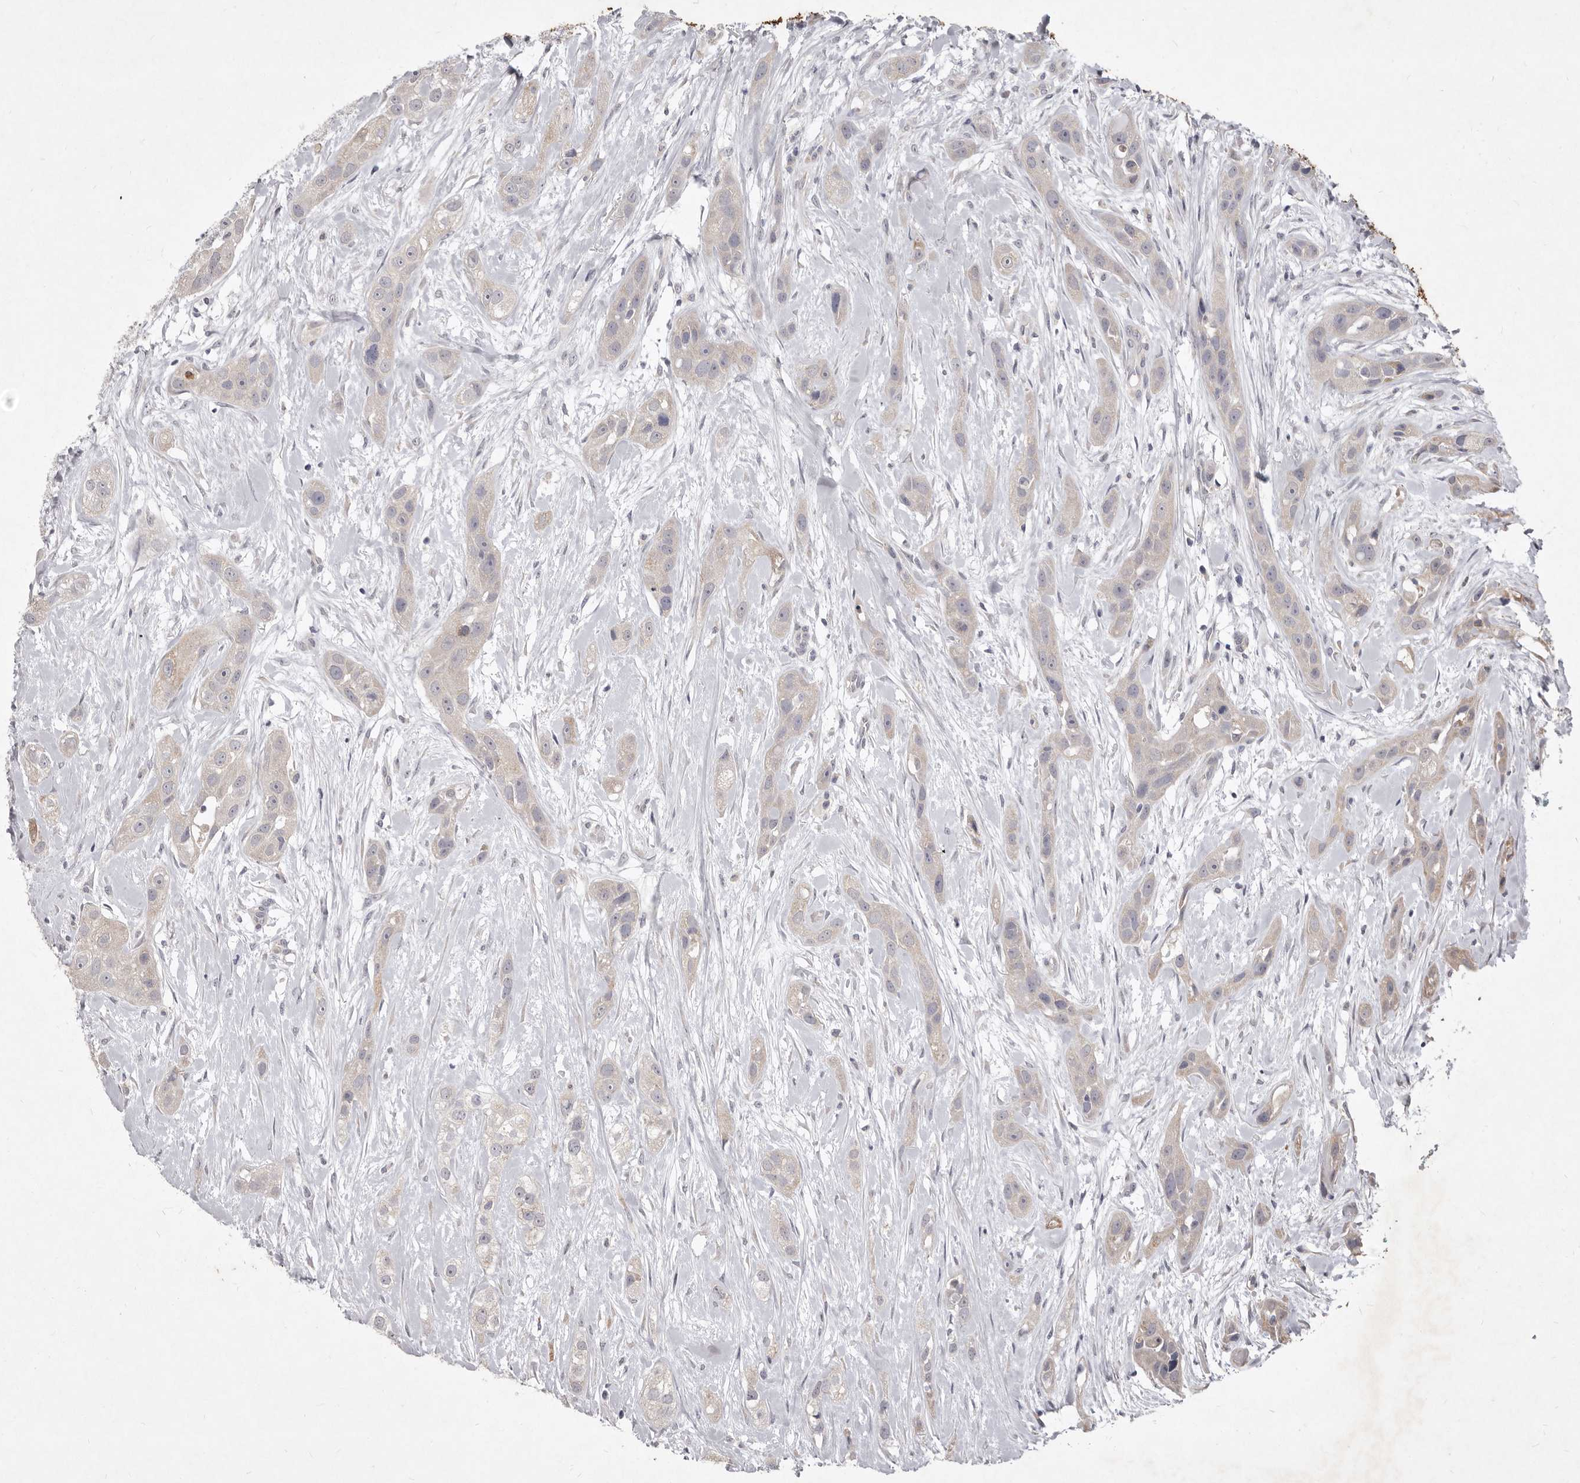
{"staining": {"intensity": "negative", "quantity": "none", "location": "none"}, "tissue": "head and neck cancer", "cell_type": "Tumor cells", "image_type": "cancer", "snomed": [{"axis": "morphology", "description": "Normal tissue, NOS"}, {"axis": "morphology", "description": "Squamous cell carcinoma, NOS"}, {"axis": "topography", "description": "Skeletal muscle"}, {"axis": "topography", "description": "Head-Neck"}], "caption": "Immunohistochemical staining of head and neck cancer shows no significant expression in tumor cells. (DAB (3,3'-diaminobenzidine) immunohistochemistry, high magnification).", "gene": "P2RX6", "patient": {"sex": "male", "age": 51}}